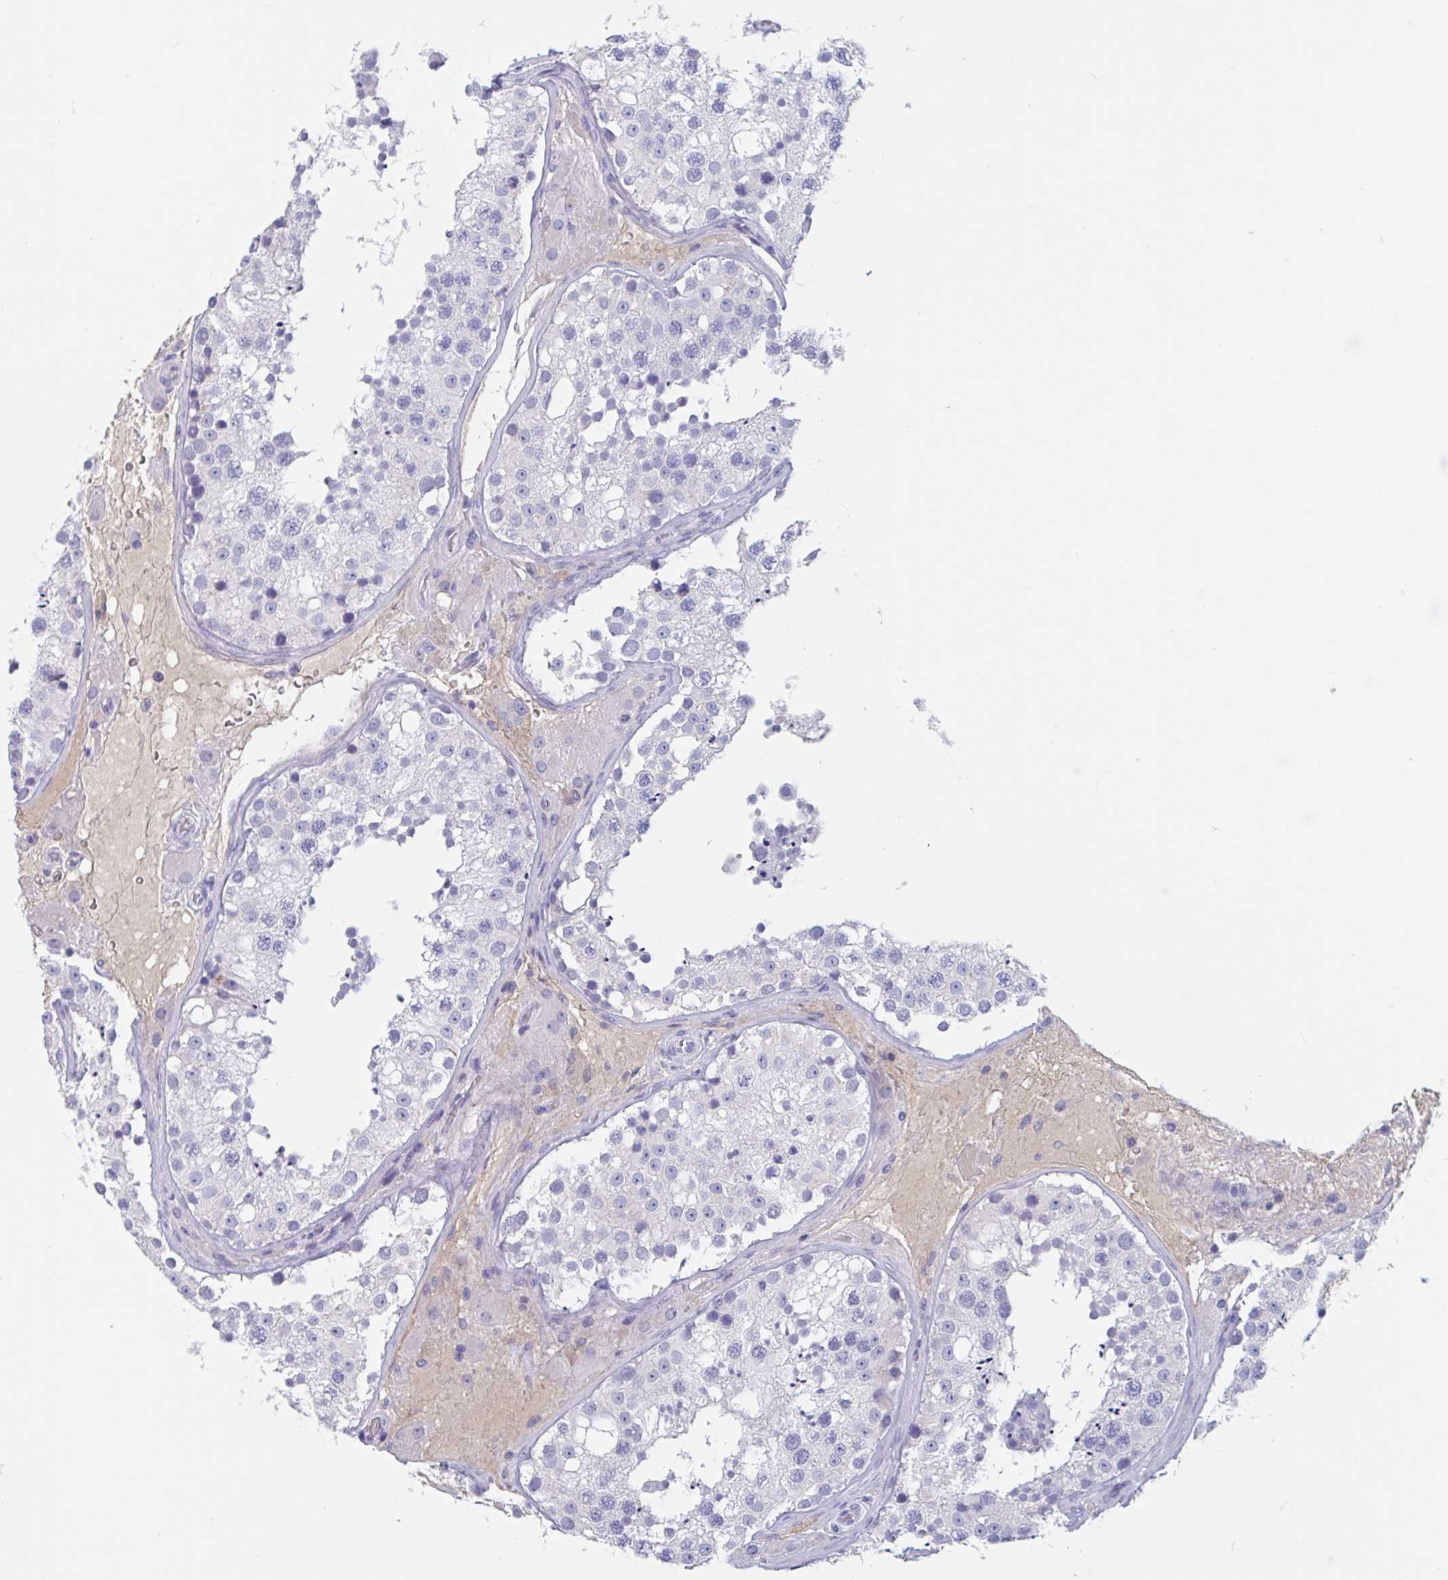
{"staining": {"intensity": "negative", "quantity": "none", "location": "none"}, "tissue": "testis", "cell_type": "Cells in seminiferous ducts", "image_type": "normal", "snomed": [{"axis": "morphology", "description": "Normal tissue, NOS"}, {"axis": "topography", "description": "Testis"}], "caption": "IHC photomicrograph of normal testis stained for a protein (brown), which exhibits no staining in cells in seminiferous ducts. (Immunohistochemistry, brightfield microscopy, high magnification).", "gene": "ZNHIT2", "patient": {"sex": "male", "age": 26}}